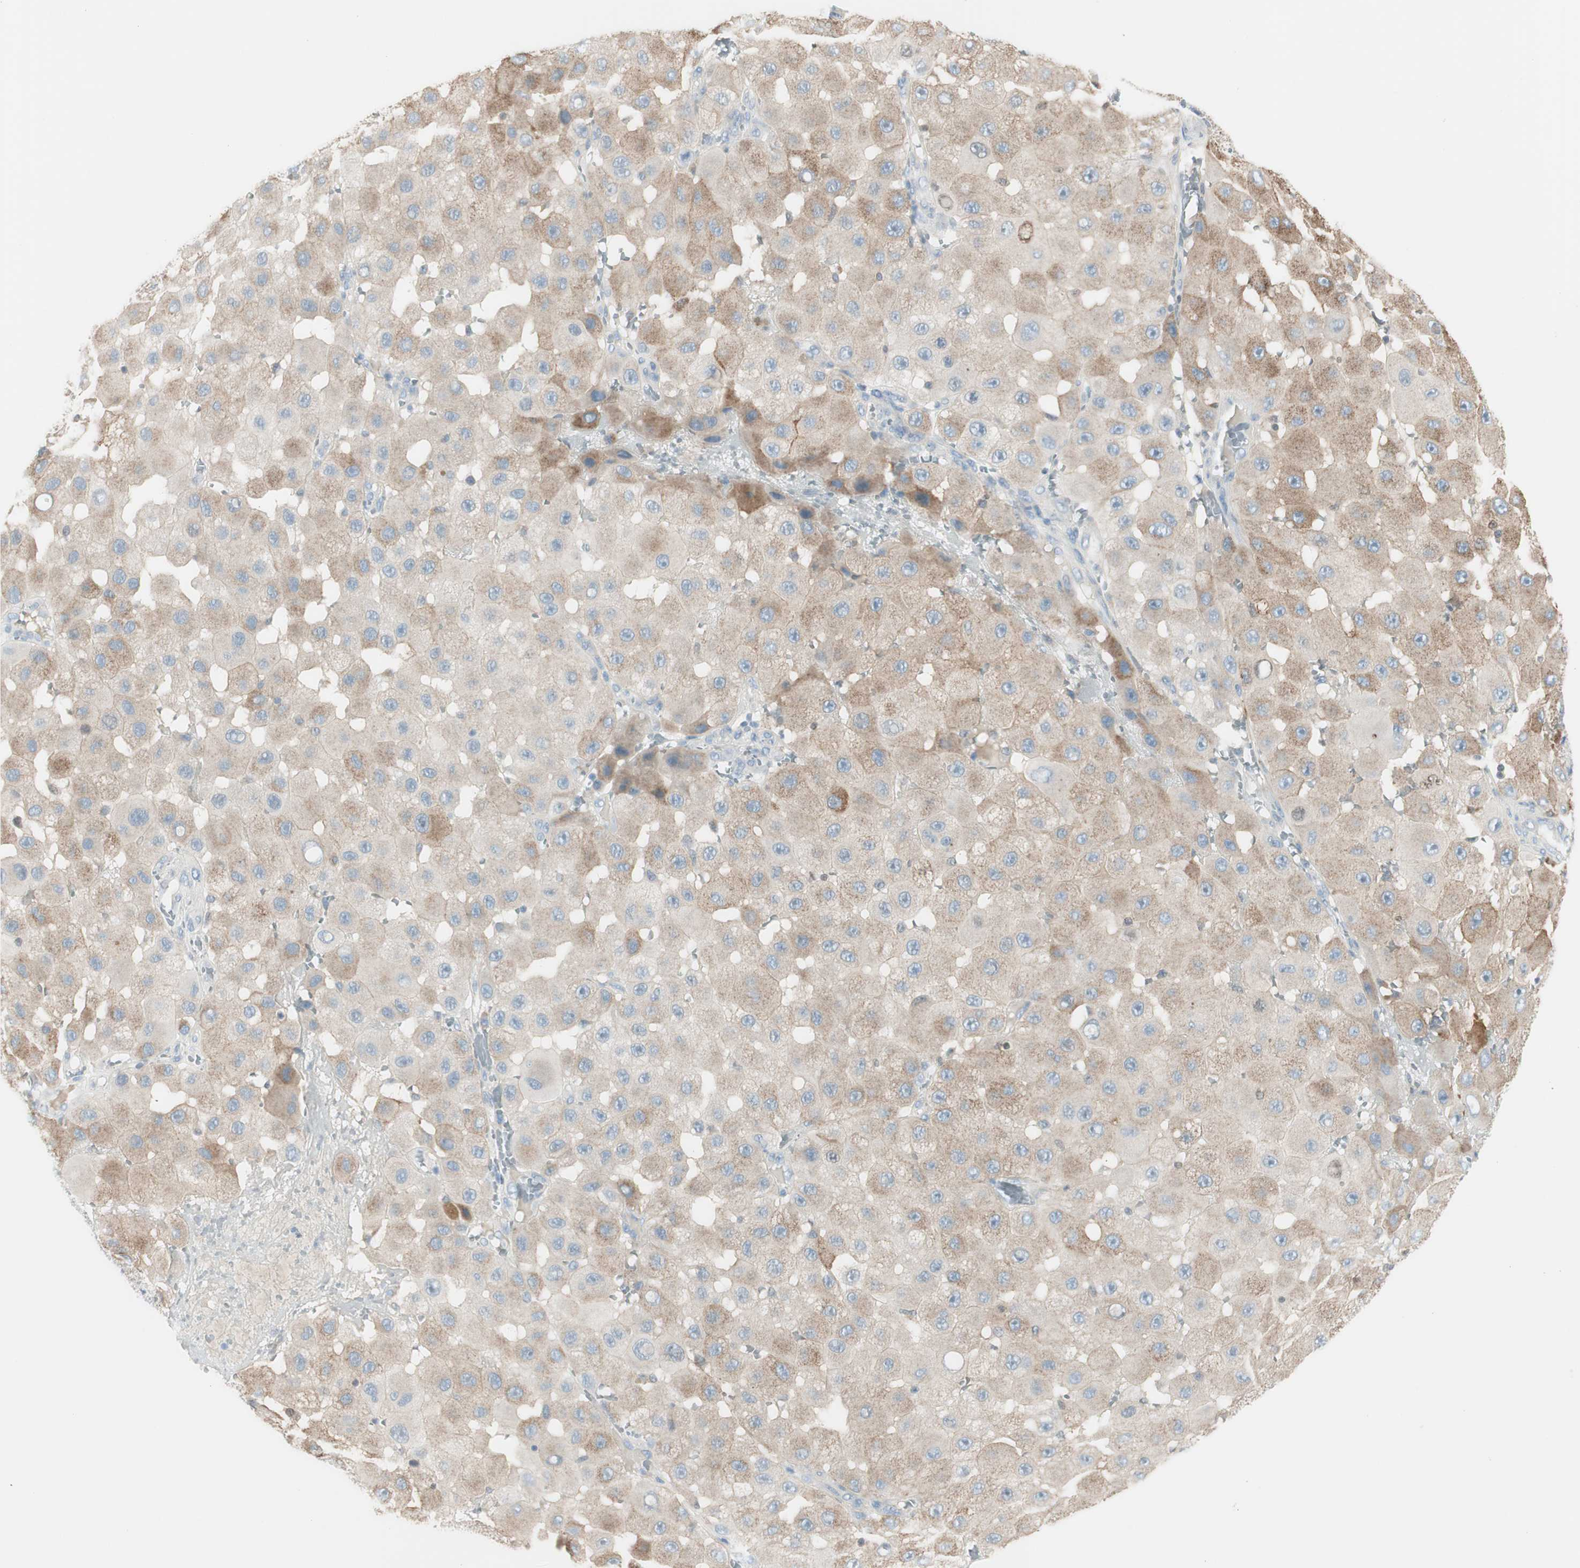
{"staining": {"intensity": "moderate", "quantity": "25%-75%", "location": "cytoplasmic/membranous"}, "tissue": "melanoma", "cell_type": "Tumor cells", "image_type": "cancer", "snomed": [{"axis": "morphology", "description": "Malignant melanoma, NOS"}, {"axis": "topography", "description": "Skin"}], "caption": "A histopathology image of human malignant melanoma stained for a protein exhibits moderate cytoplasmic/membranous brown staining in tumor cells.", "gene": "CACNA2D1", "patient": {"sex": "female", "age": 81}}